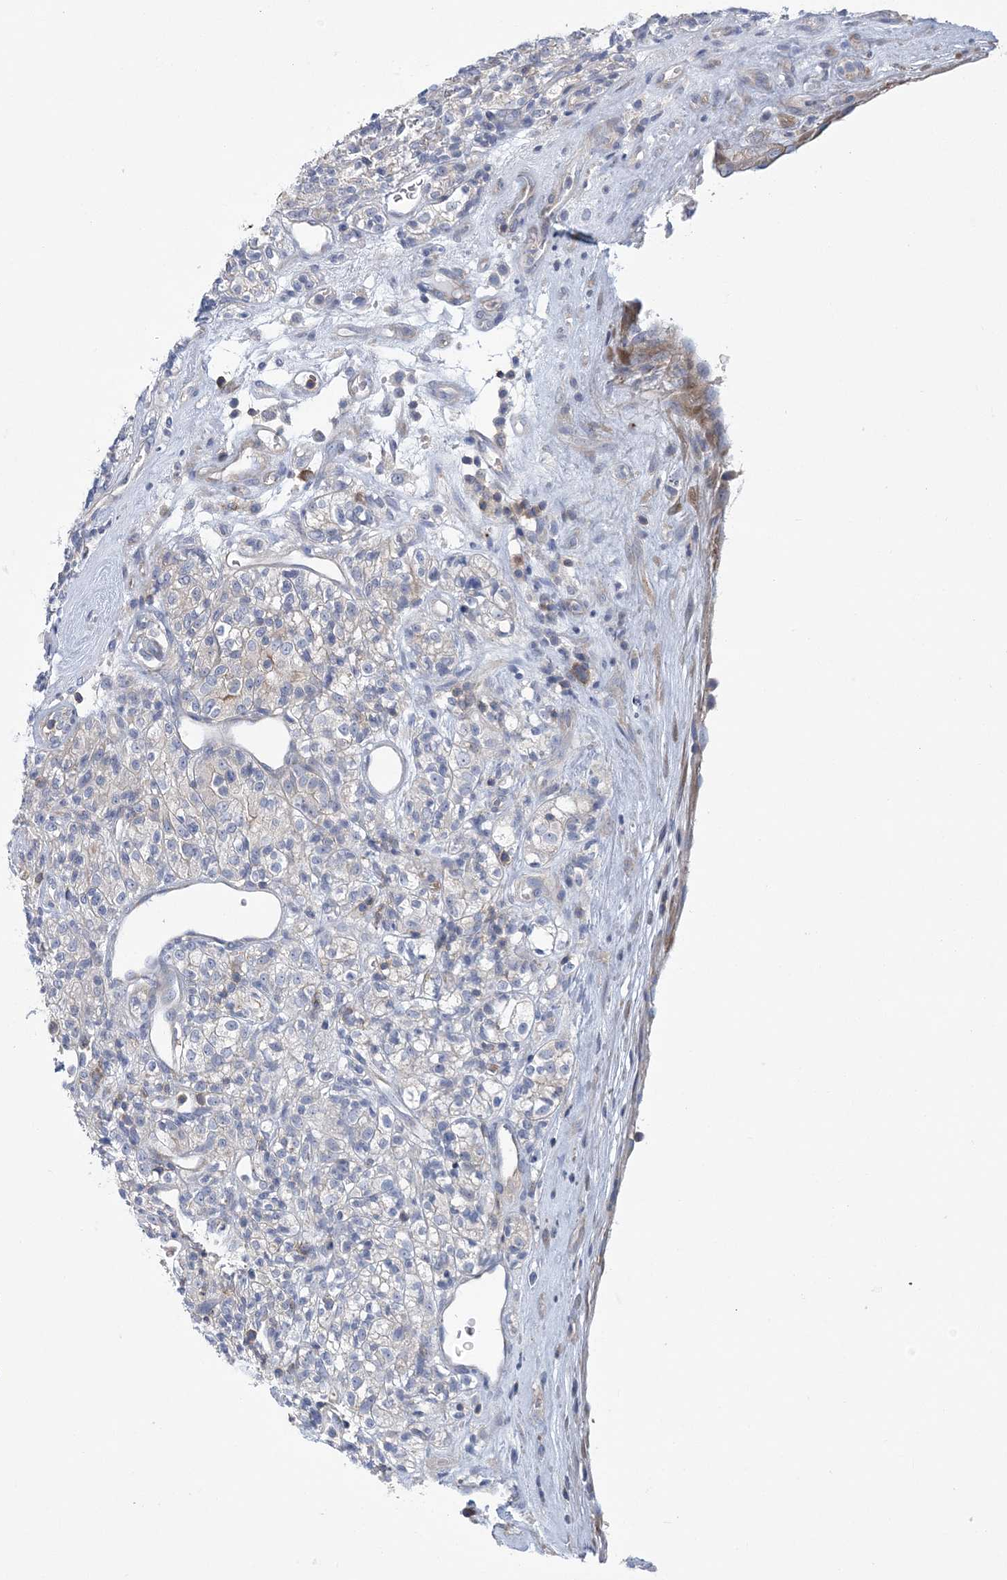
{"staining": {"intensity": "negative", "quantity": "none", "location": "none"}, "tissue": "renal cancer", "cell_type": "Tumor cells", "image_type": "cancer", "snomed": [{"axis": "morphology", "description": "Adenocarcinoma, NOS"}, {"axis": "topography", "description": "Kidney"}], "caption": "Immunohistochemistry of adenocarcinoma (renal) shows no positivity in tumor cells.", "gene": "ARSJ", "patient": {"sex": "male", "age": 77}}